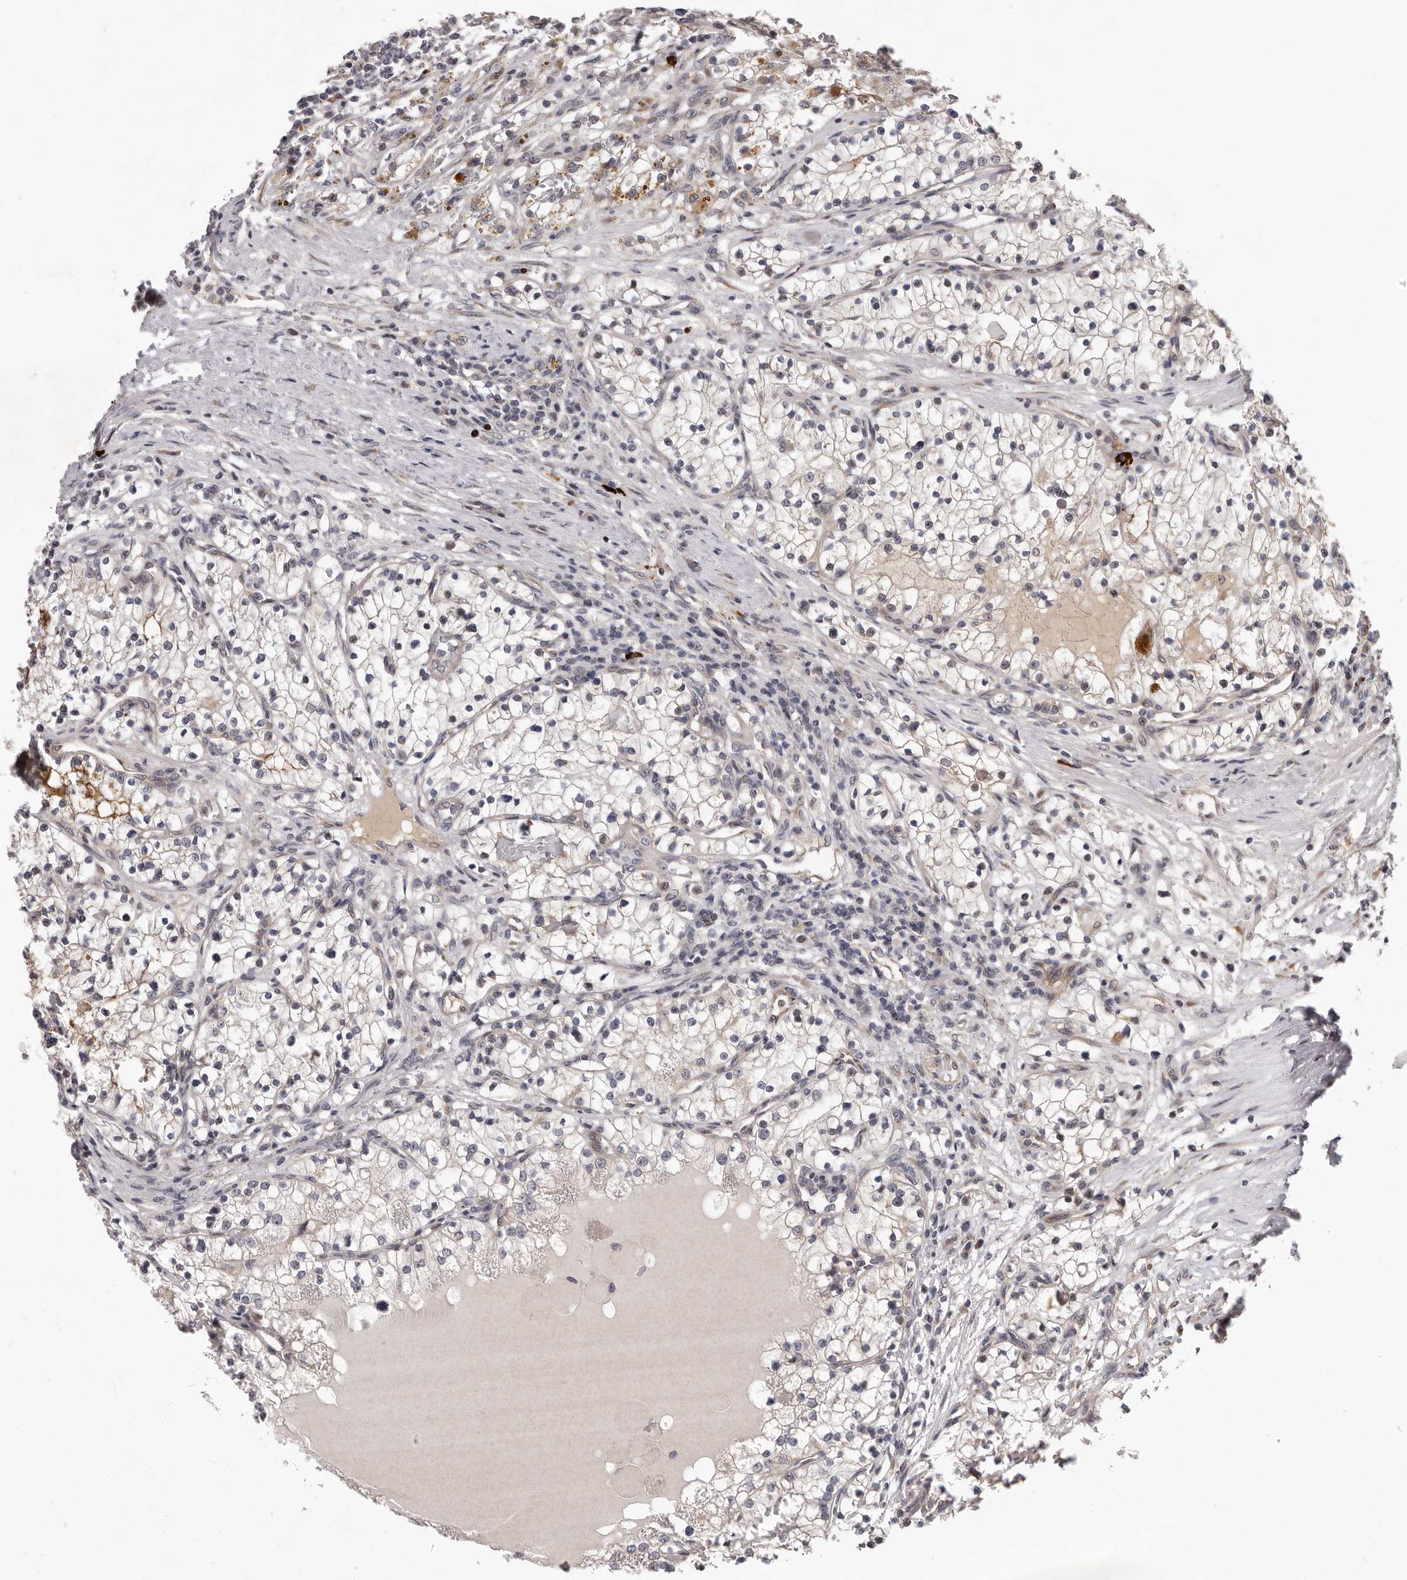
{"staining": {"intensity": "weak", "quantity": "<25%", "location": "nuclear"}, "tissue": "renal cancer", "cell_type": "Tumor cells", "image_type": "cancer", "snomed": [{"axis": "morphology", "description": "Normal tissue, NOS"}, {"axis": "morphology", "description": "Adenocarcinoma, NOS"}, {"axis": "topography", "description": "Kidney"}], "caption": "Immunohistochemistry image of neoplastic tissue: adenocarcinoma (renal) stained with DAB displays no significant protein positivity in tumor cells.", "gene": "MED8", "patient": {"sex": "male", "age": 68}}